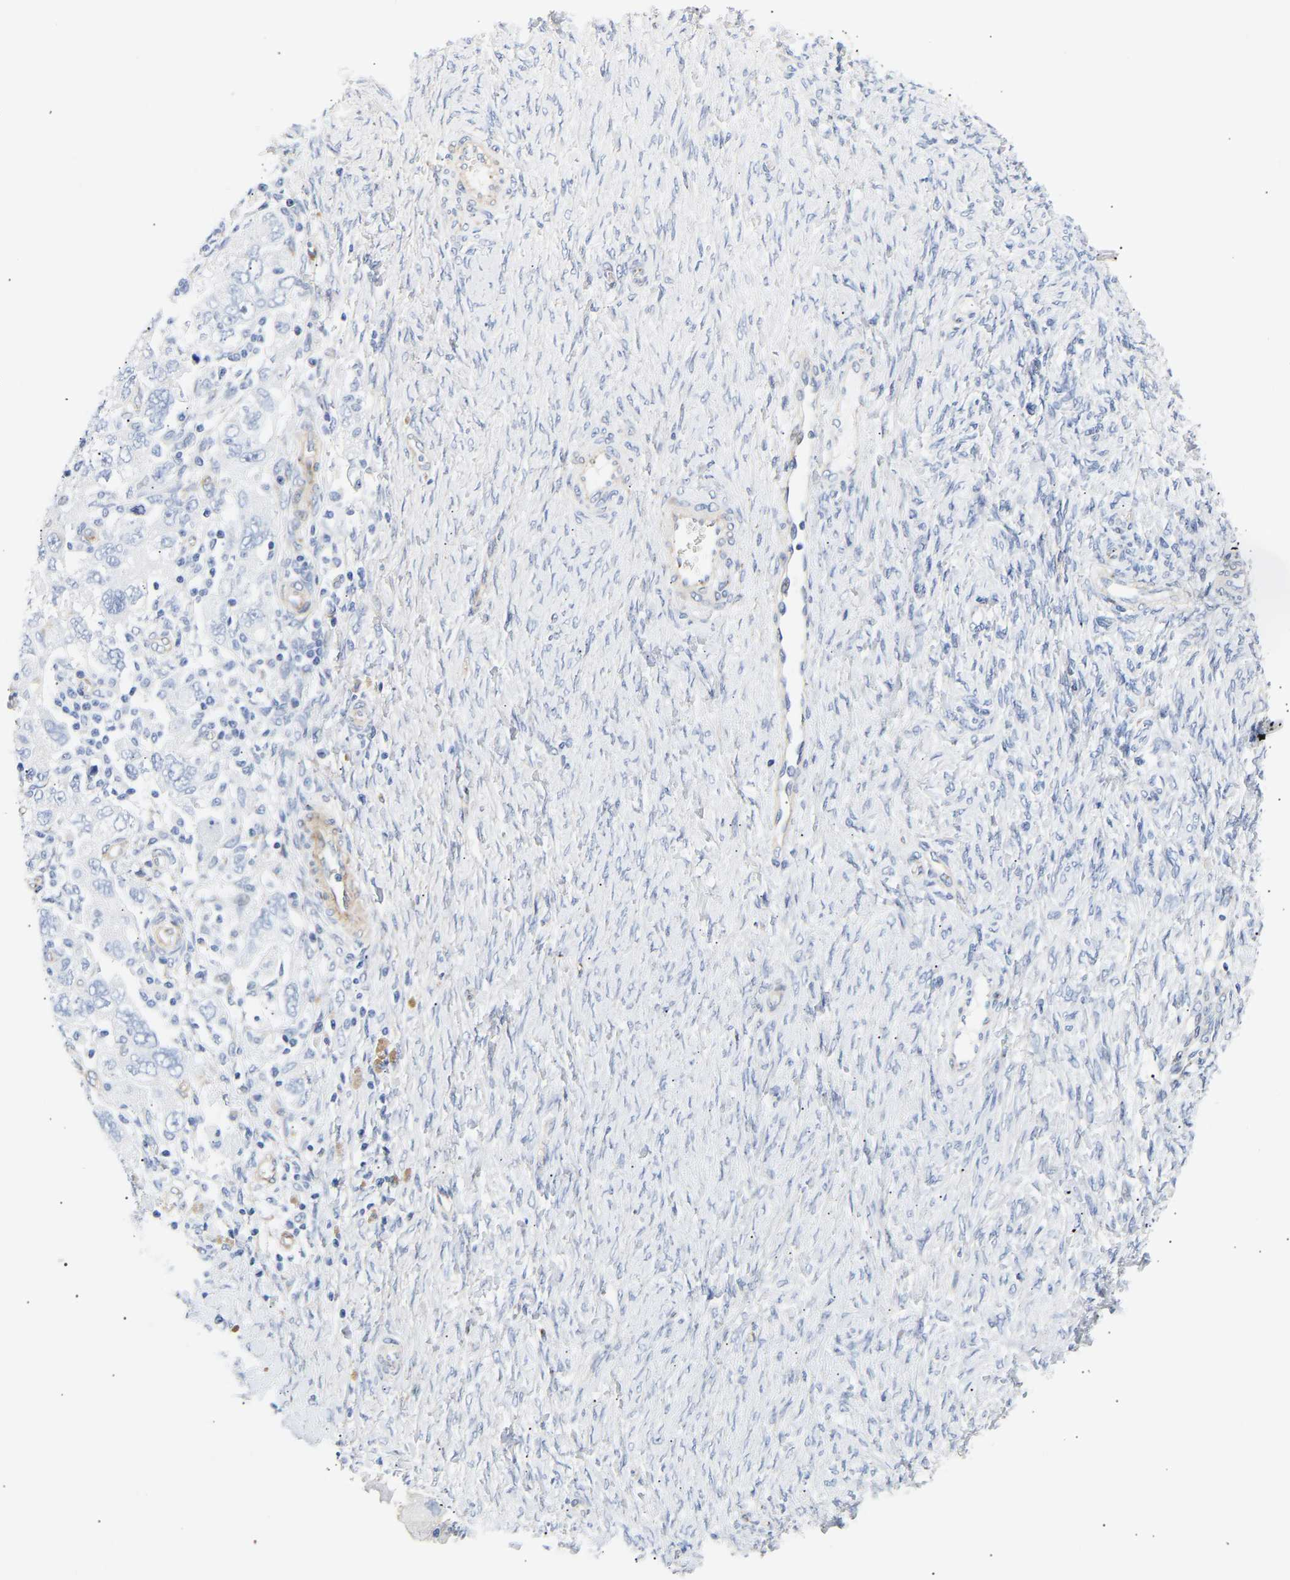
{"staining": {"intensity": "negative", "quantity": "none", "location": "none"}, "tissue": "ovarian cancer", "cell_type": "Tumor cells", "image_type": "cancer", "snomed": [{"axis": "morphology", "description": "Carcinoma, NOS"}, {"axis": "morphology", "description": "Cystadenocarcinoma, serous, NOS"}, {"axis": "topography", "description": "Ovary"}], "caption": "The immunohistochemistry micrograph has no significant positivity in tumor cells of ovarian carcinoma tissue.", "gene": "IGFBP7", "patient": {"sex": "female", "age": 69}}